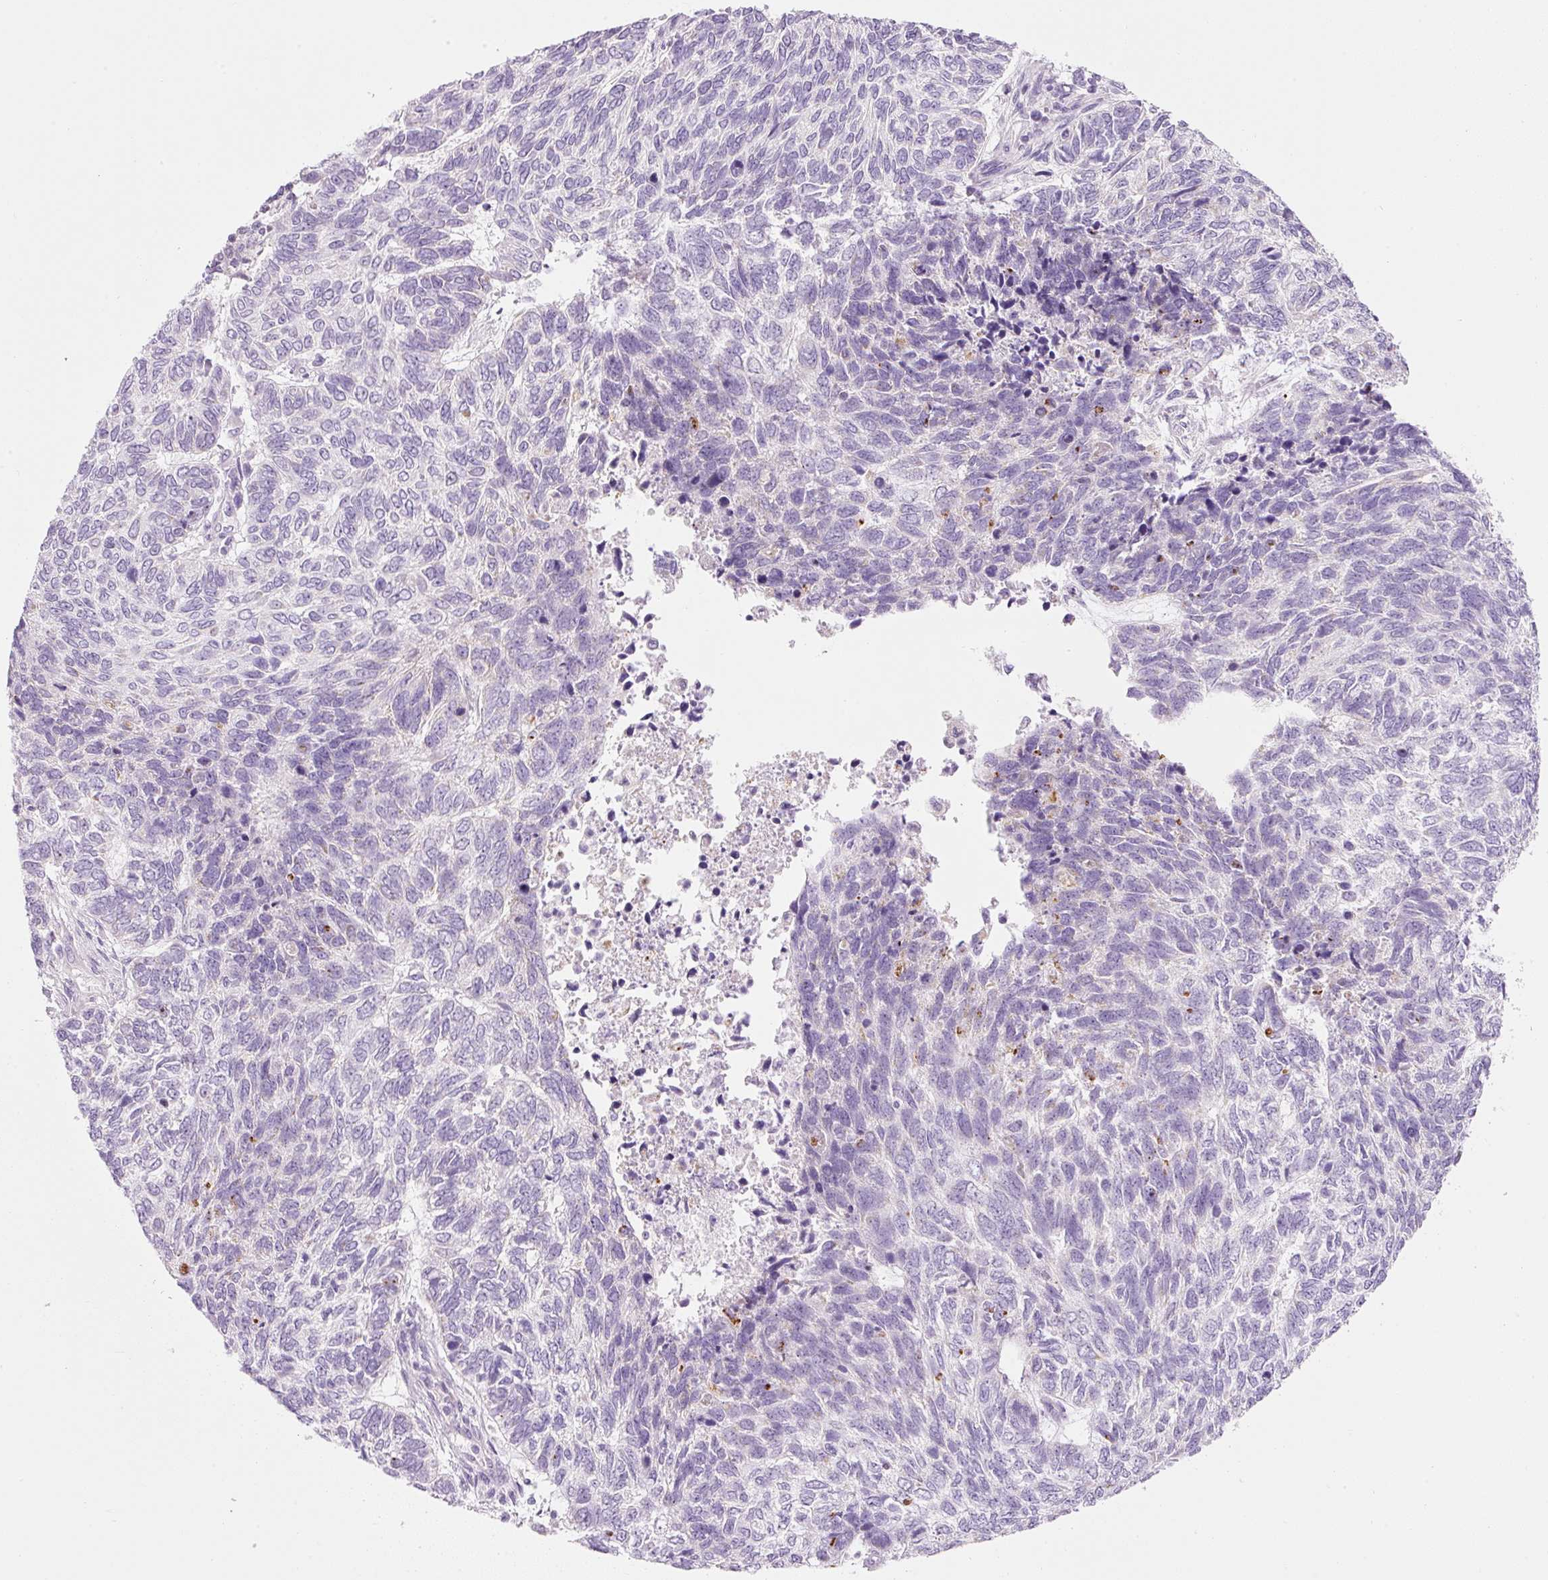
{"staining": {"intensity": "negative", "quantity": "none", "location": "none"}, "tissue": "skin cancer", "cell_type": "Tumor cells", "image_type": "cancer", "snomed": [{"axis": "morphology", "description": "Basal cell carcinoma"}, {"axis": "topography", "description": "Skin"}], "caption": "This is a histopathology image of IHC staining of skin cancer (basal cell carcinoma), which shows no positivity in tumor cells.", "gene": "CARD16", "patient": {"sex": "female", "age": 65}}